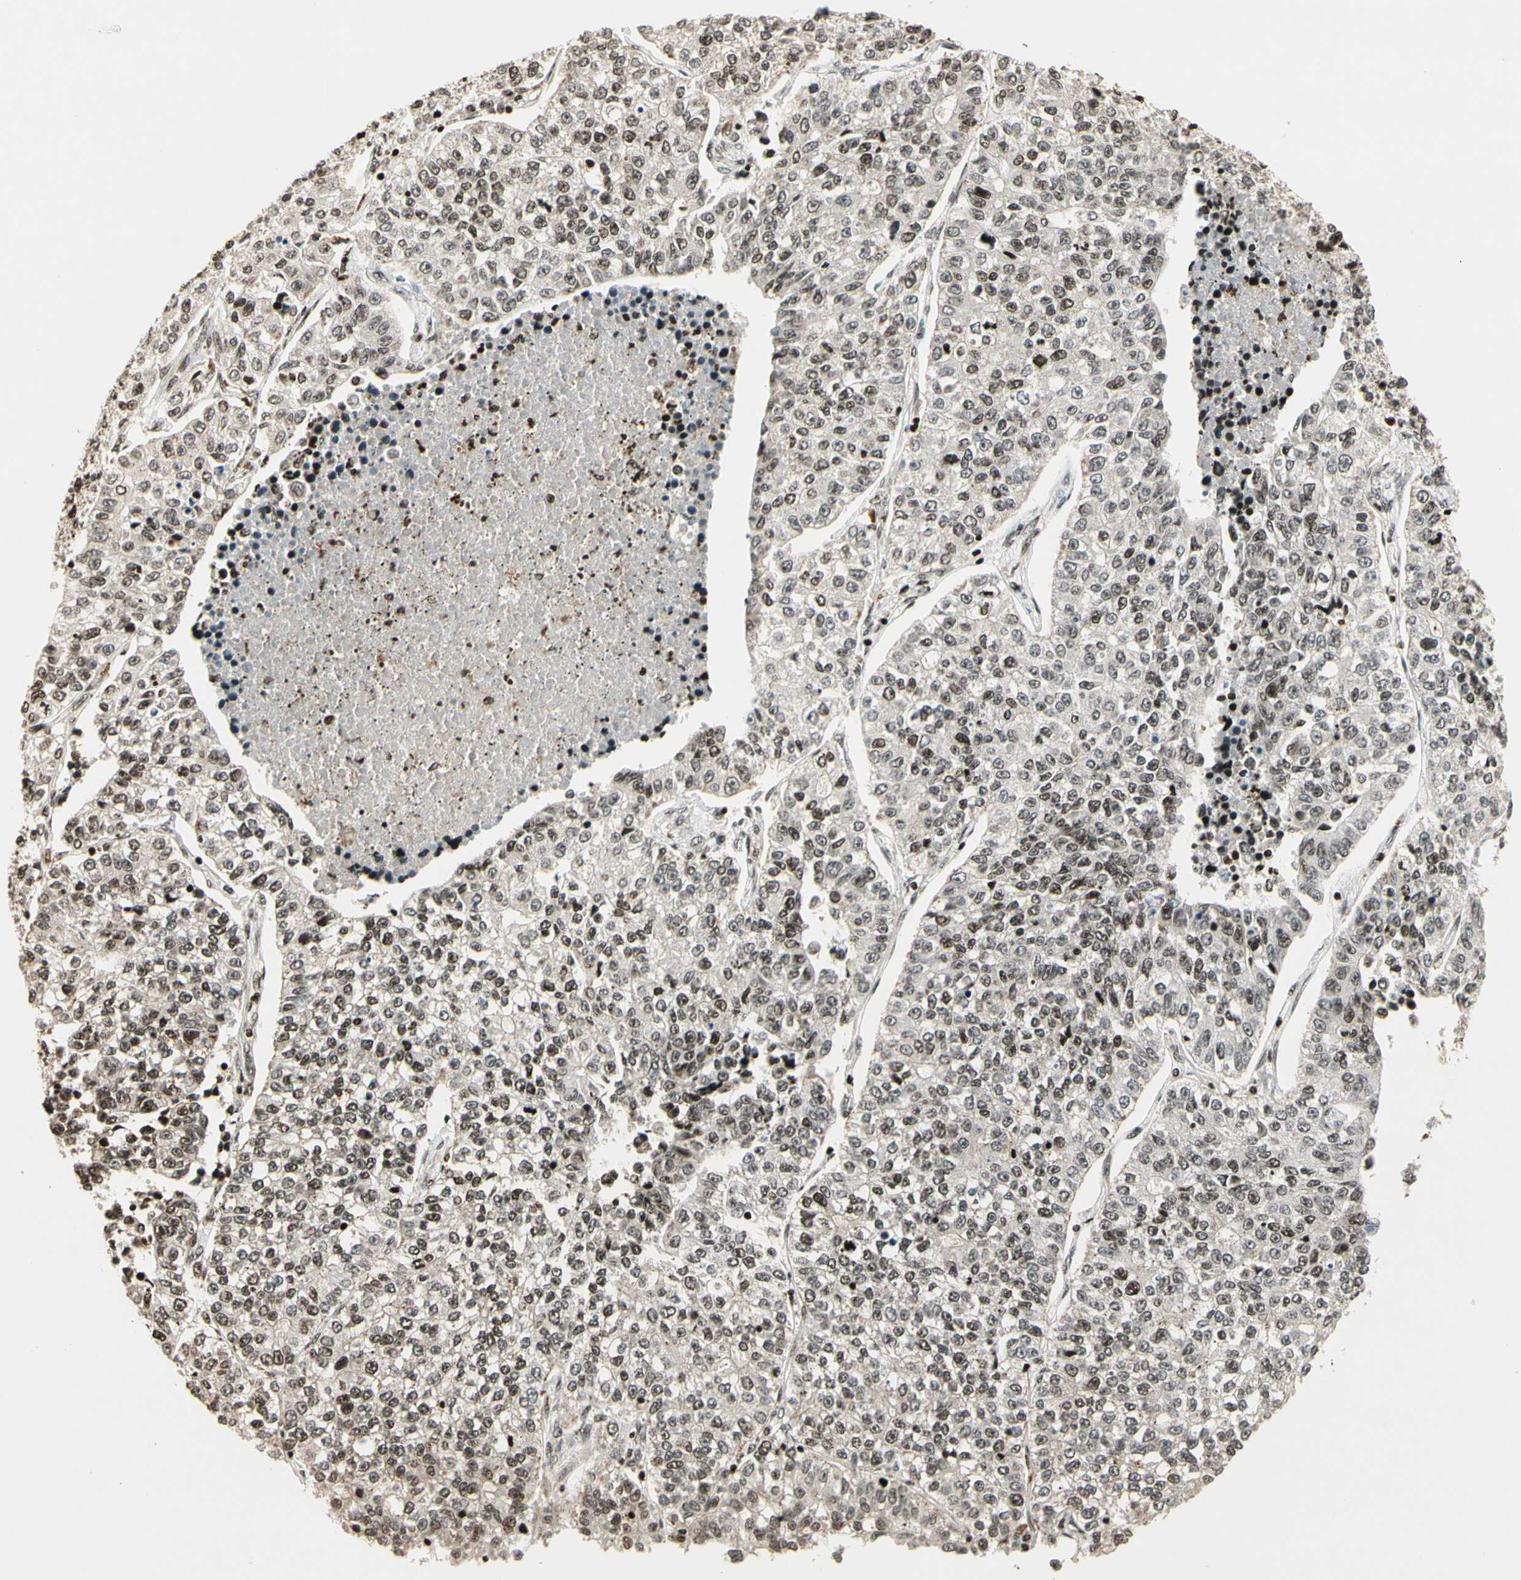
{"staining": {"intensity": "weak", "quantity": ">75%", "location": "nuclear"}, "tissue": "lung cancer", "cell_type": "Tumor cells", "image_type": "cancer", "snomed": [{"axis": "morphology", "description": "Adenocarcinoma, NOS"}, {"axis": "topography", "description": "Lung"}], "caption": "Weak nuclear protein expression is identified in approximately >75% of tumor cells in lung adenocarcinoma.", "gene": "TSHZ3", "patient": {"sex": "male", "age": 49}}